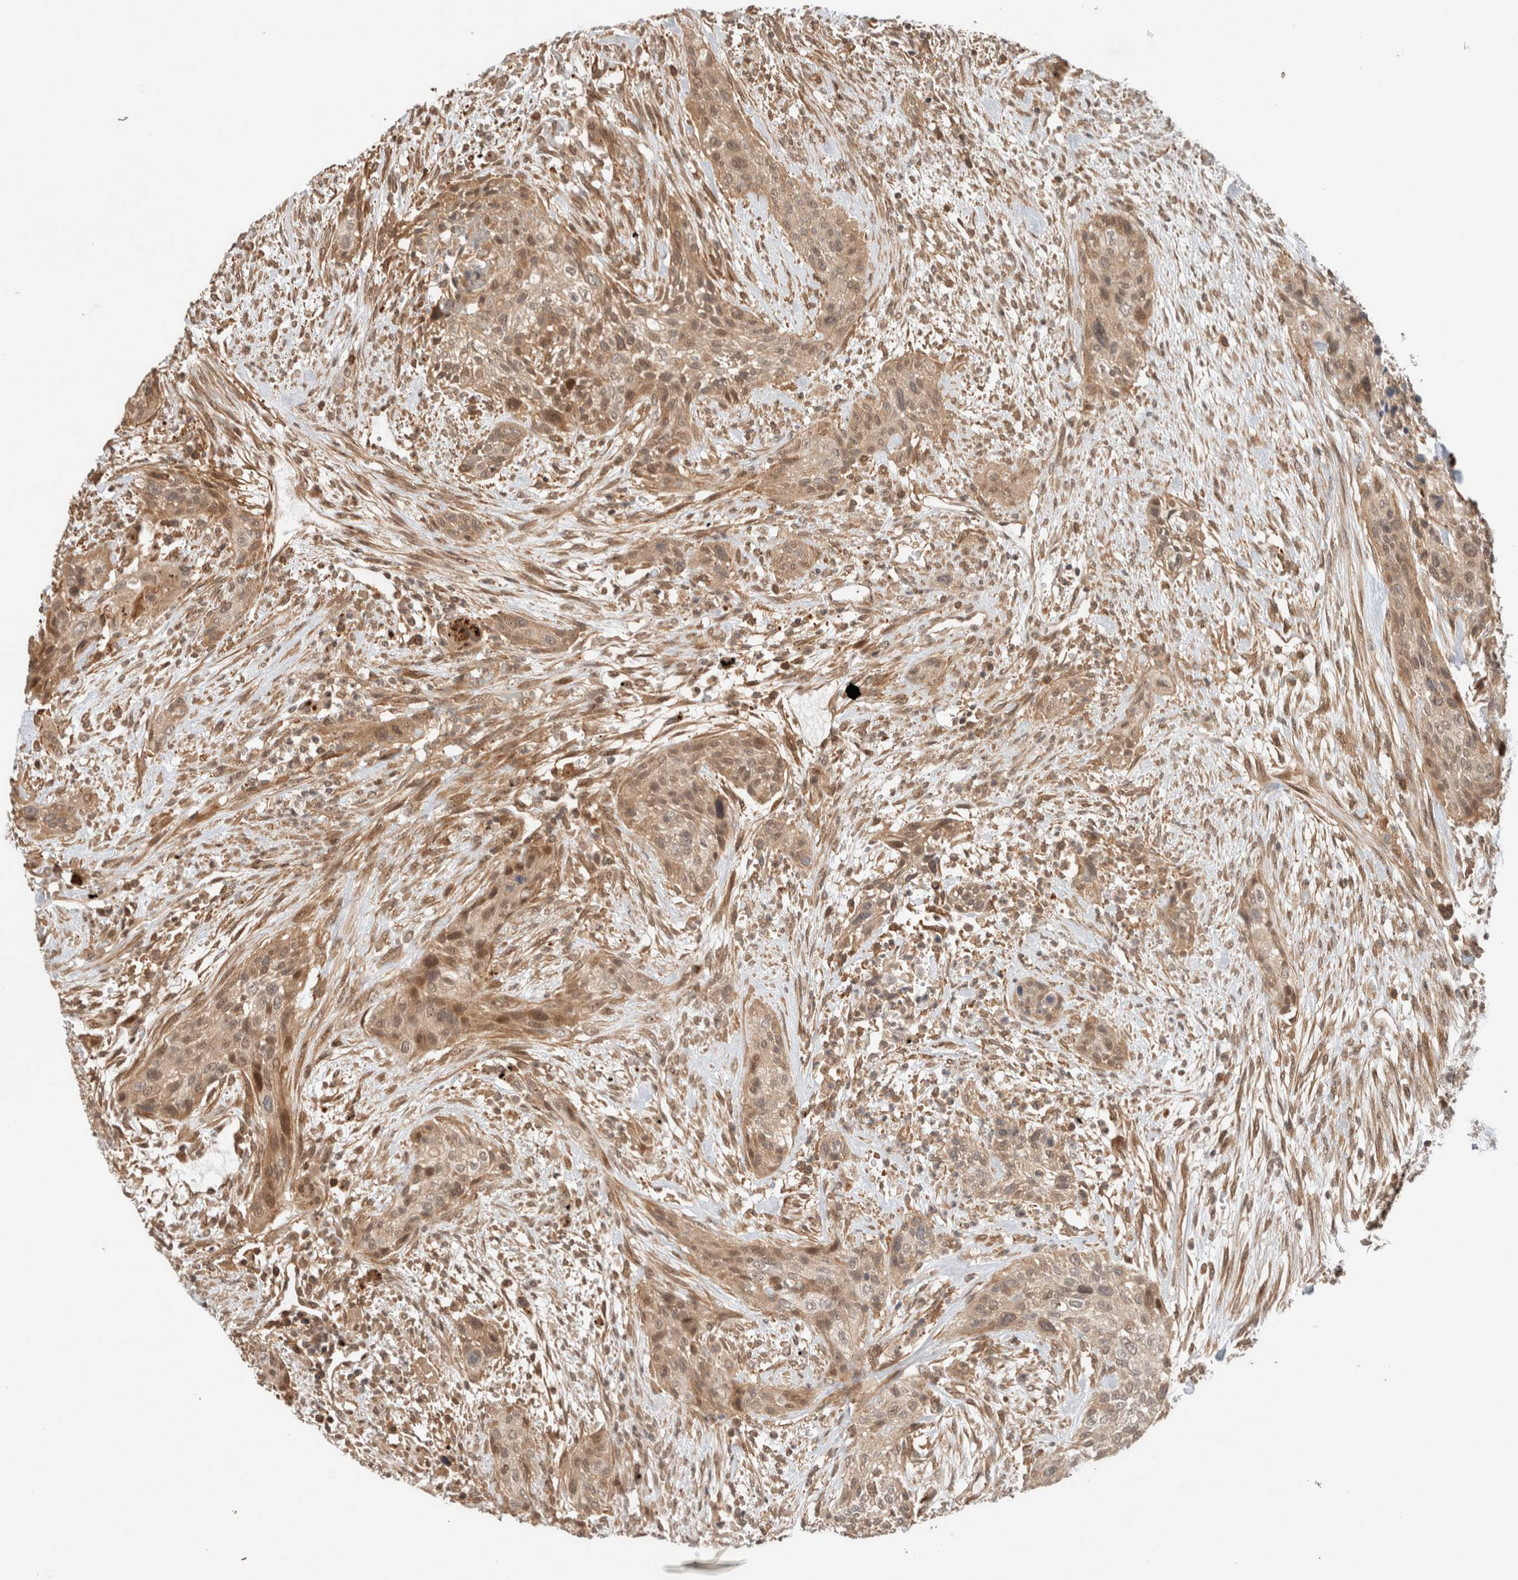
{"staining": {"intensity": "moderate", "quantity": ">75%", "location": "cytoplasmic/membranous,nuclear"}, "tissue": "urothelial cancer", "cell_type": "Tumor cells", "image_type": "cancer", "snomed": [{"axis": "morphology", "description": "Urothelial carcinoma, High grade"}, {"axis": "topography", "description": "Urinary bladder"}], "caption": "Moderate cytoplasmic/membranous and nuclear staining is seen in about >75% of tumor cells in urothelial cancer.", "gene": "CAAP1", "patient": {"sex": "male", "age": 35}}